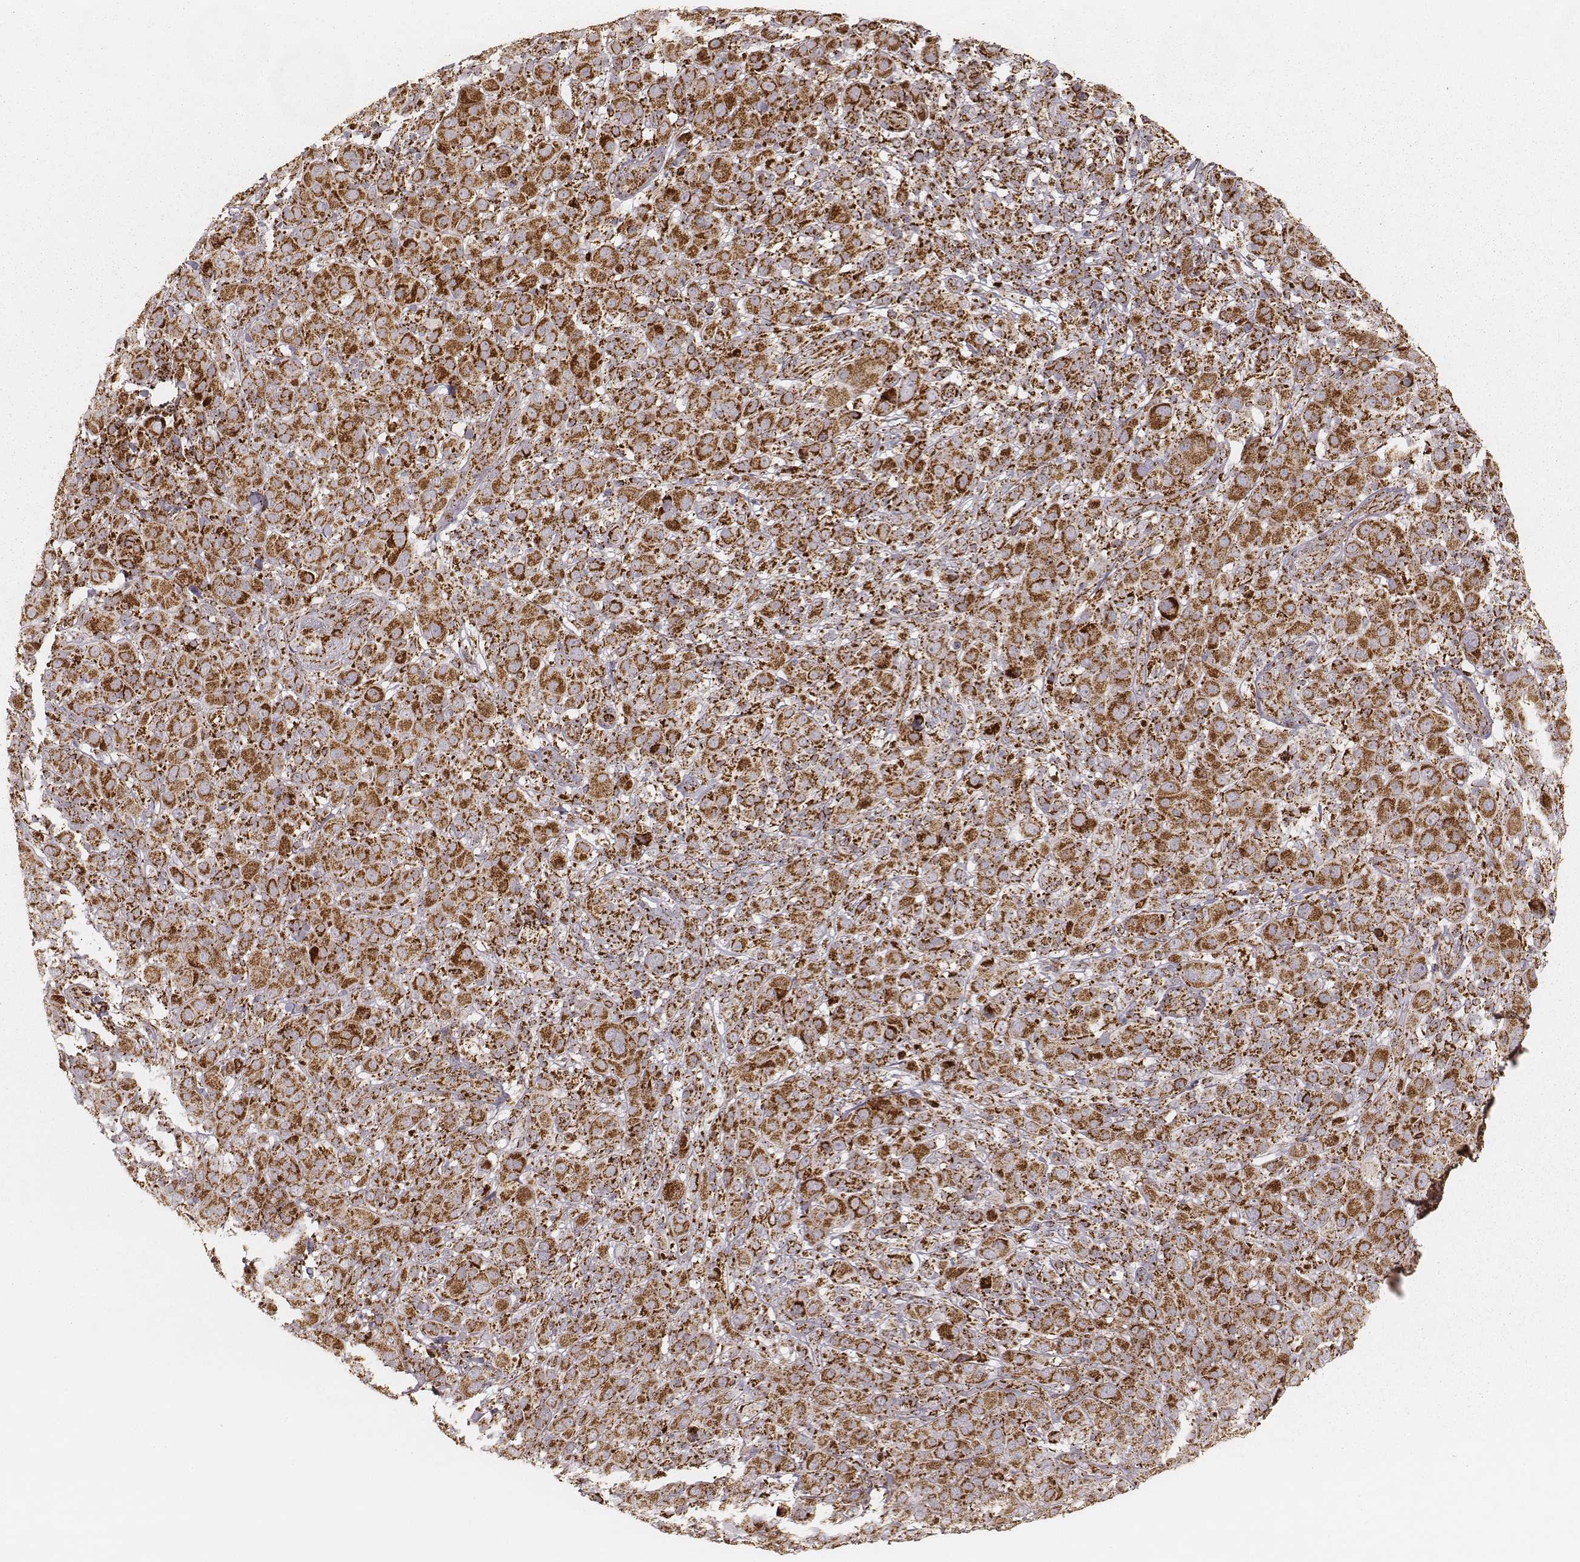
{"staining": {"intensity": "moderate", "quantity": ">75%", "location": "cytoplasmic/membranous"}, "tissue": "melanoma", "cell_type": "Tumor cells", "image_type": "cancer", "snomed": [{"axis": "morphology", "description": "Malignant melanoma, NOS"}, {"axis": "topography", "description": "Skin"}], "caption": "Protein analysis of melanoma tissue shows moderate cytoplasmic/membranous expression in about >75% of tumor cells.", "gene": "CS", "patient": {"sex": "female", "age": 87}}